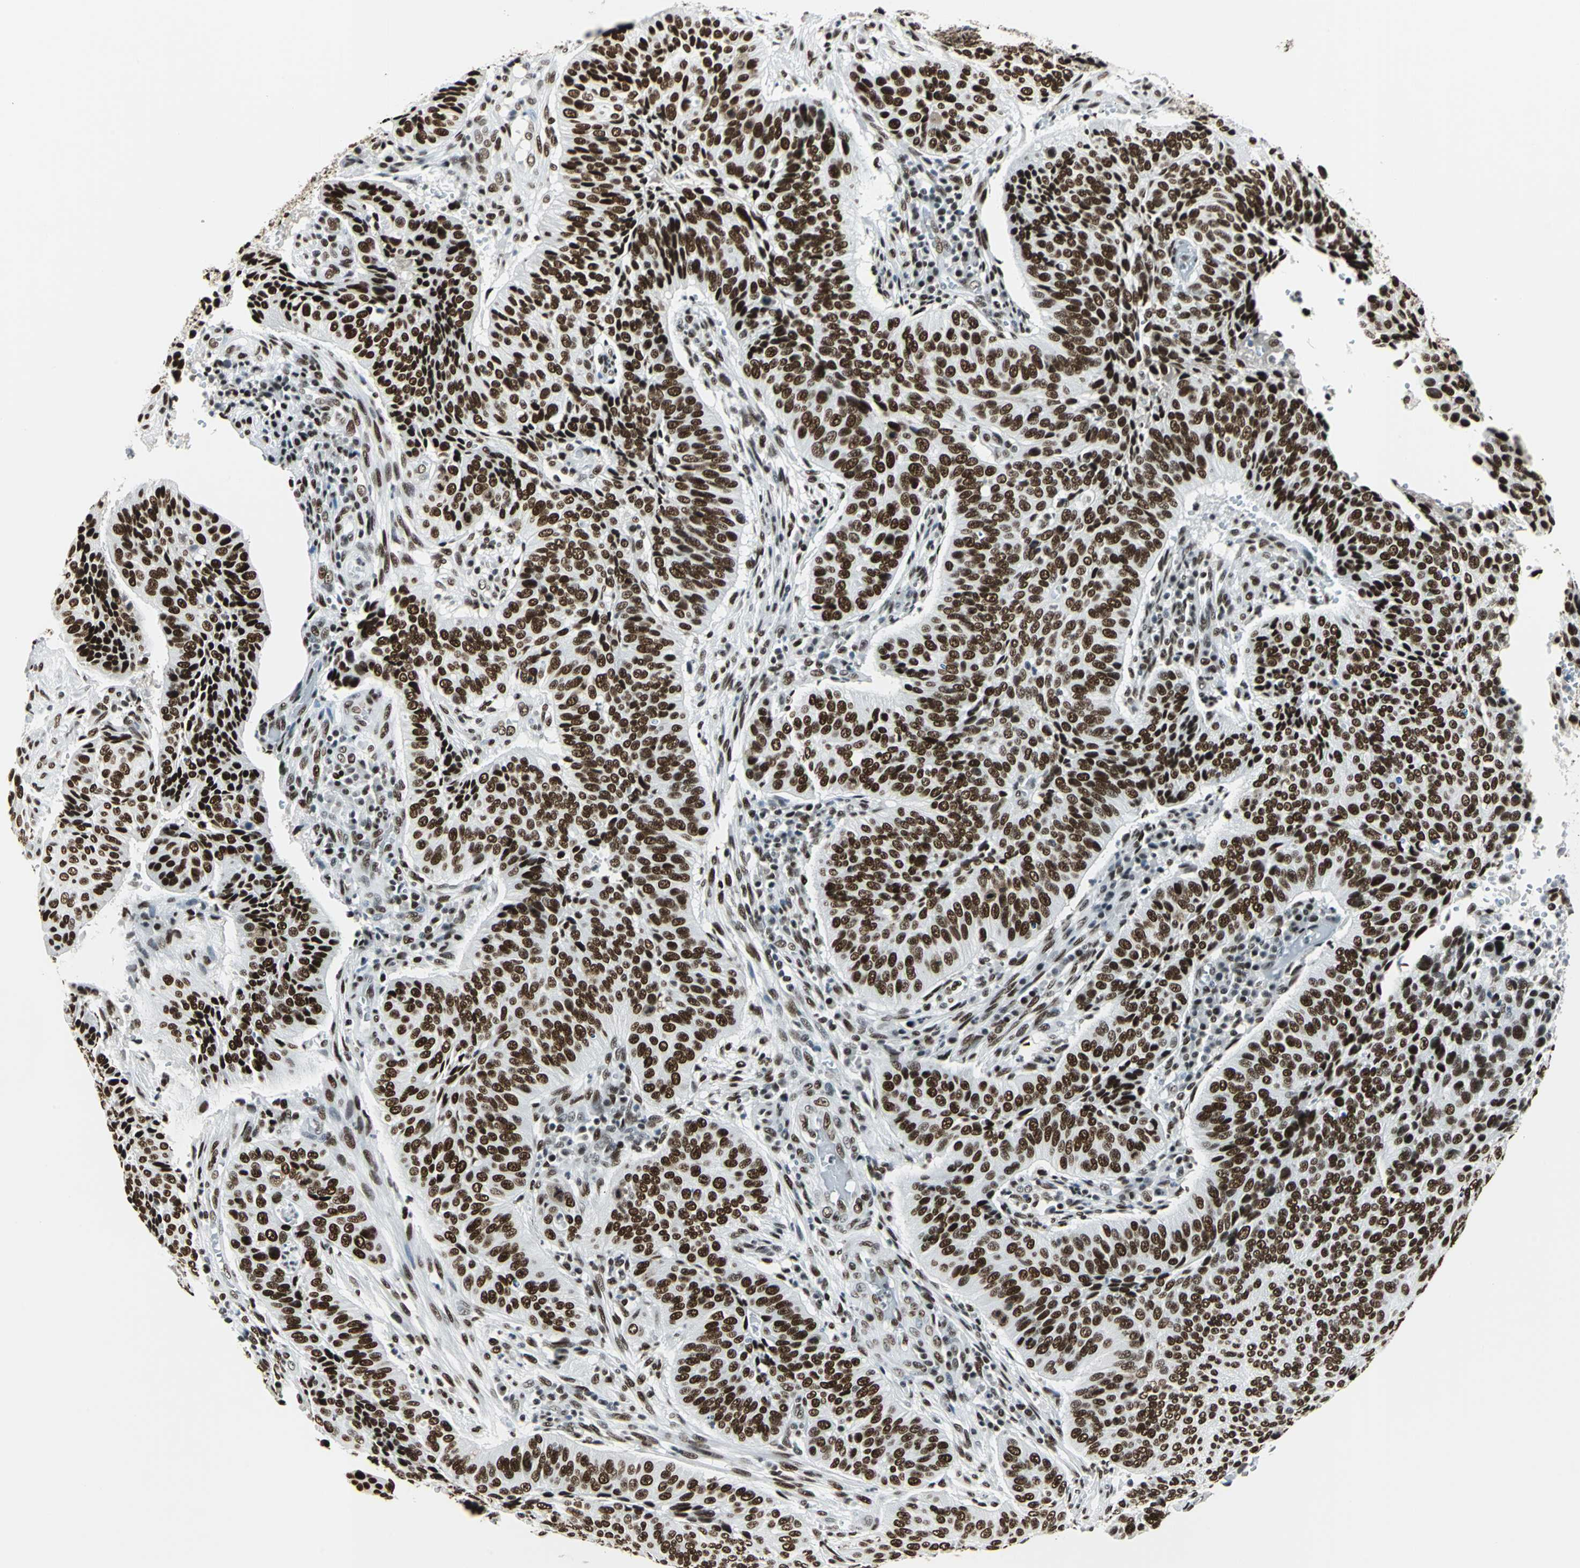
{"staining": {"intensity": "strong", "quantity": ">75%", "location": "nuclear"}, "tissue": "cervical cancer", "cell_type": "Tumor cells", "image_type": "cancer", "snomed": [{"axis": "morphology", "description": "Squamous cell carcinoma, NOS"}, {"axis": "topography", "description": "Cervix"}], "caption": "Cervical cancer (squamous cell carcinoma) stained with a protein marker exhibits strong staining in tumor cells.", "gene": "HDAC2", "patient": {"sex": "female", "age": 39}}